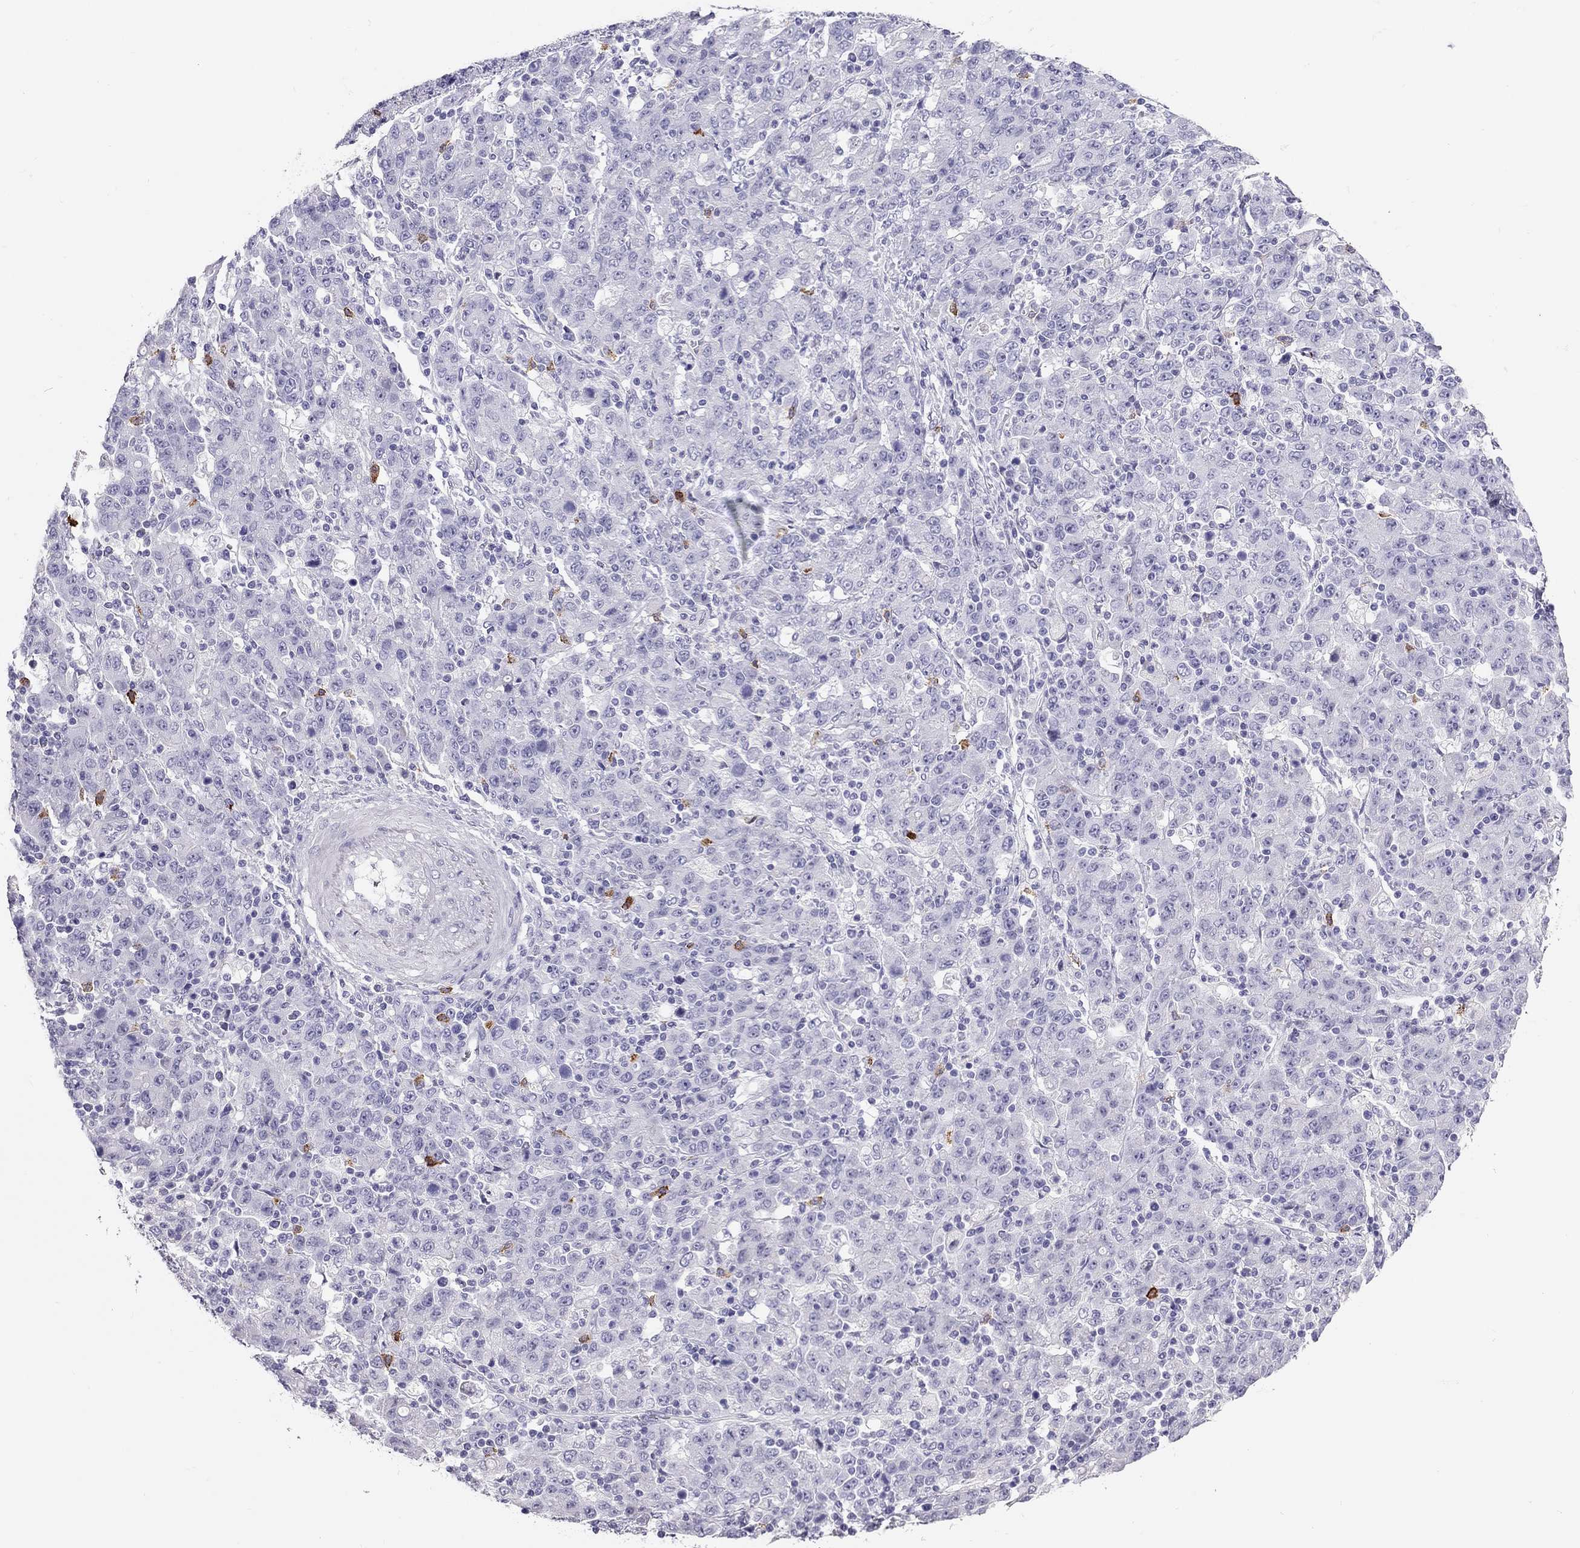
{"staining": {"intensity": "negative", "quantity": "none", "location": "none"}, "tissue": "stomach cancer", "cell_type": "Tumor cells", "image_type": "cancer", "snomed": [{"axis": "morphology", "description": "Adenocarcinoma, NOS"}, {"axis": "topography", "description": "Stomach, upper"}], "caption": "Immunohistochemistry histopathology image of stomach cancer (adenocarcinoma) stained for a protein (brown), which reveals no staining in tumor cells.", "gene": "IL17REL", "patient": {"sex": "male", "age": 69}}